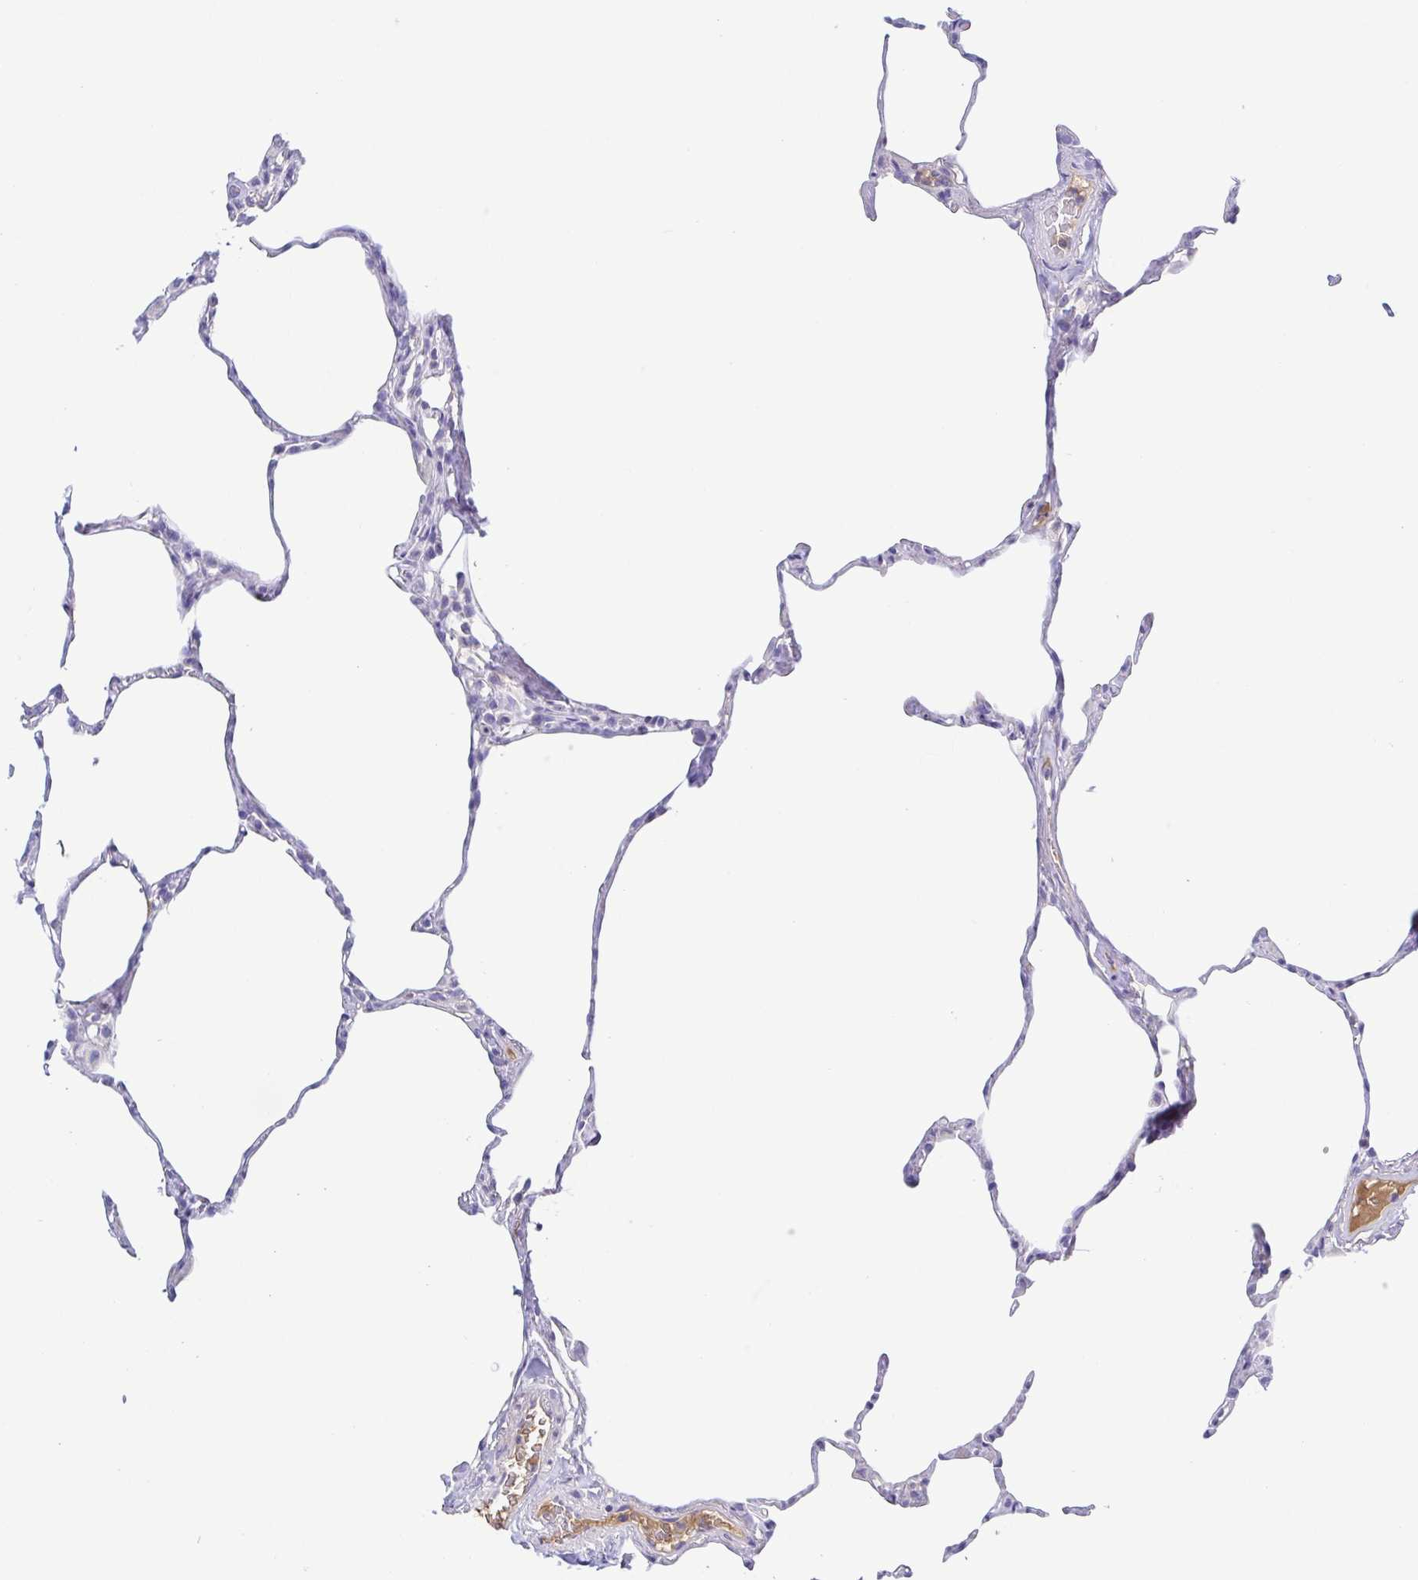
{"staining": {"intensity": "moderate", "quantity": "<25%", "location": "cytoplasmic/membranous"}, "tissue": "lung", "cell_type": "Alveolar cells", "image_type": "normal", "snomed": [{"axis": "morphology", "description": "Normal tissue, NOS"}, {"axis": "topography", "description": "Lung"}], "caption": "Immunohistochemistry (IHC) staining of benign lung, which demonstrates low levels of moderate cytoplasmic/membranous staining in about <25% of alveolar cells indicating moderate cytoplasmic/membranous protein positivity. The staining was performed using DAB (3,3'-diaminobenzidine) (brown) for protein detection and nuclei were counterstained in hematoxylin (blue).", "gene": "A1BG", "patient": {"sex": "male", "age": 65}}